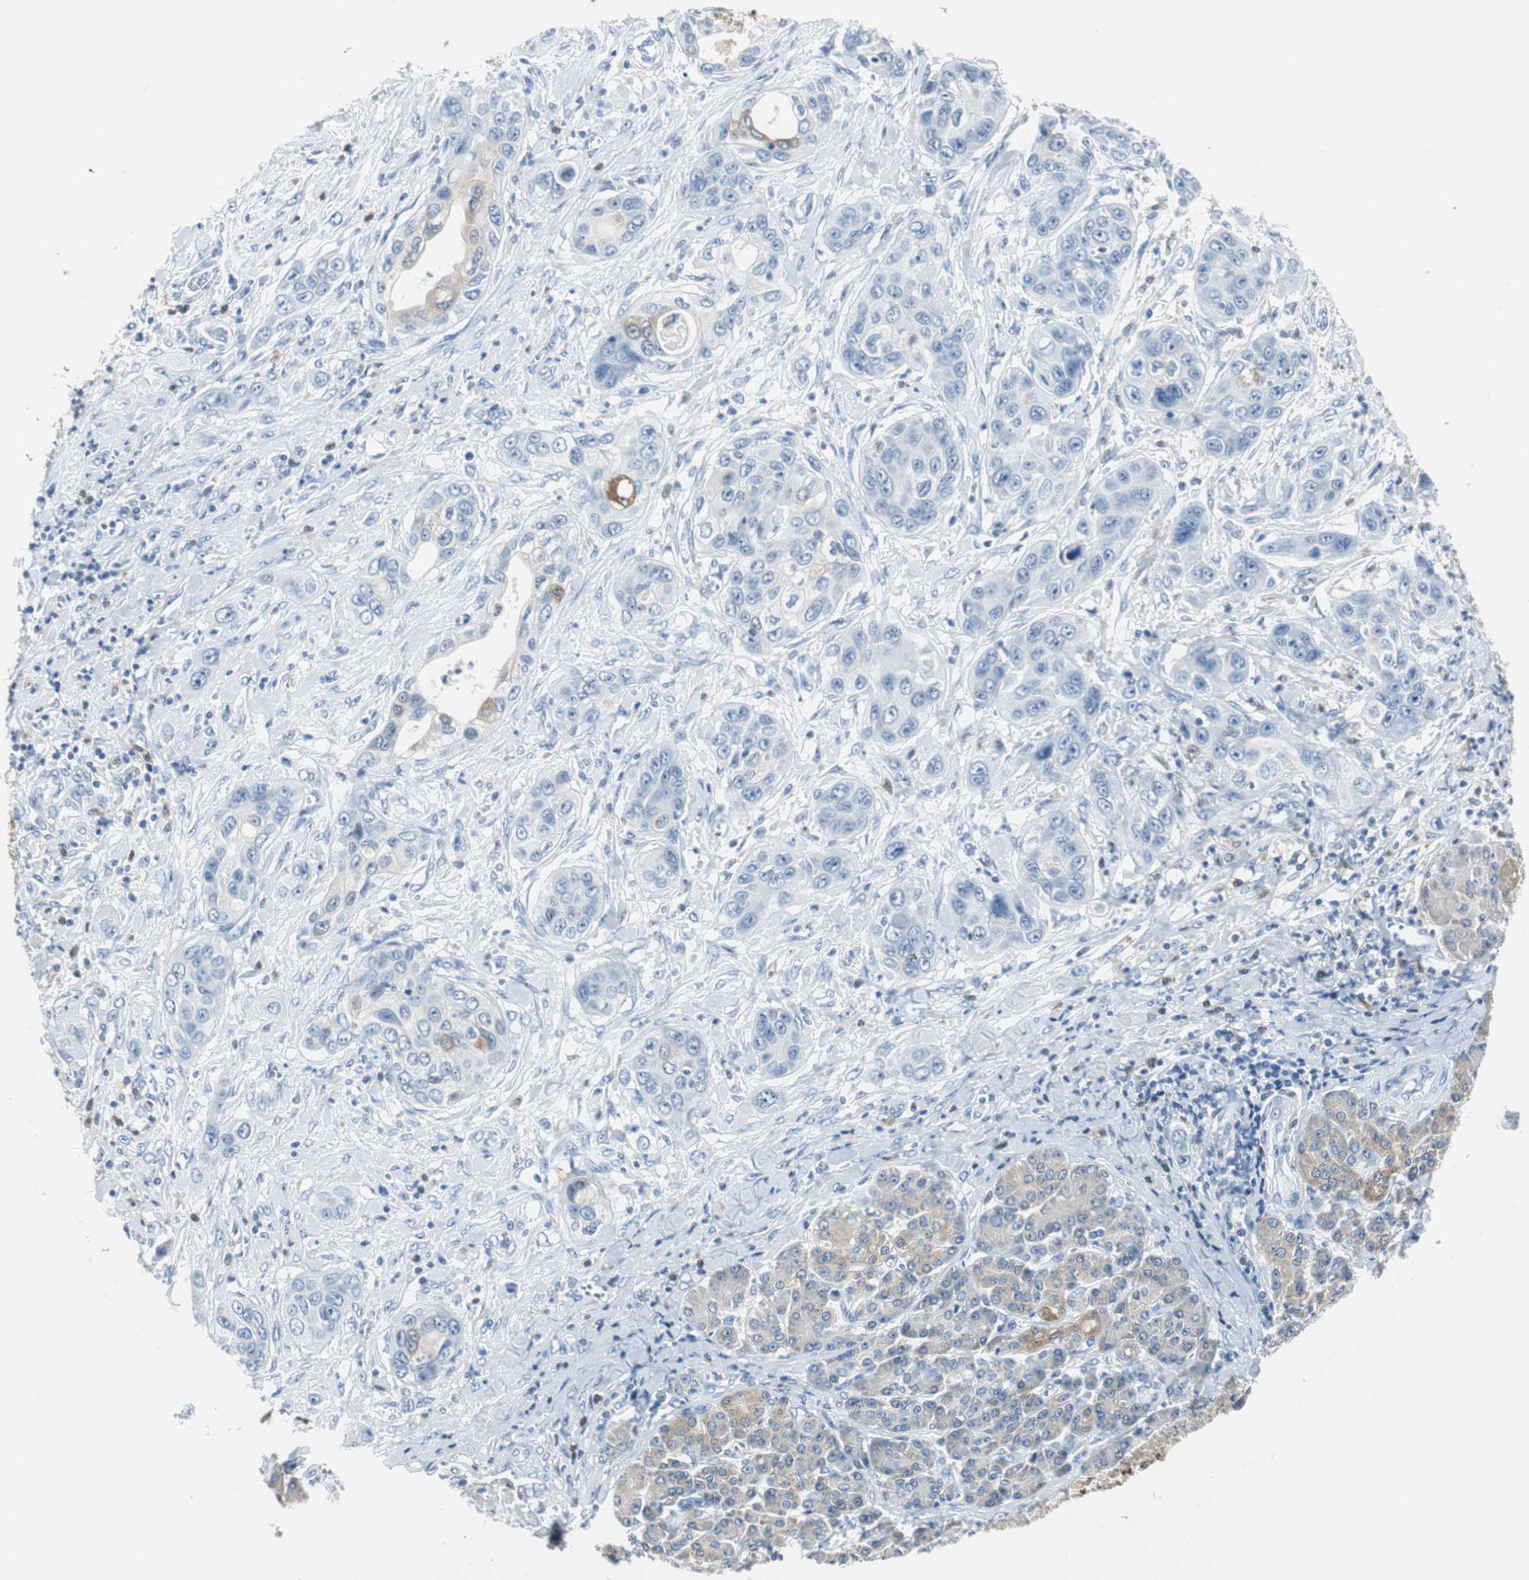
{"staining": {"intensity": "negative", "quantity": "none", "location": "none"}, "tissue": "pancreatic cancer", "cell_type": "Tumor cells", "image_type": "cancer", "snomed": [{"axis": "morphology", "description": "Adenocarcinoma, NOS"}, {"axis": "topography", "description": "Pancreas"}], "caption": "High magnification brightfield microscopy of pancreatic cancer stained with DAB (brown) and counterstained with hematoxylin (blue): tumor cells show no significant staining.", "gene": "FBP1", "patient": {"sex": "female", "age": 70}}